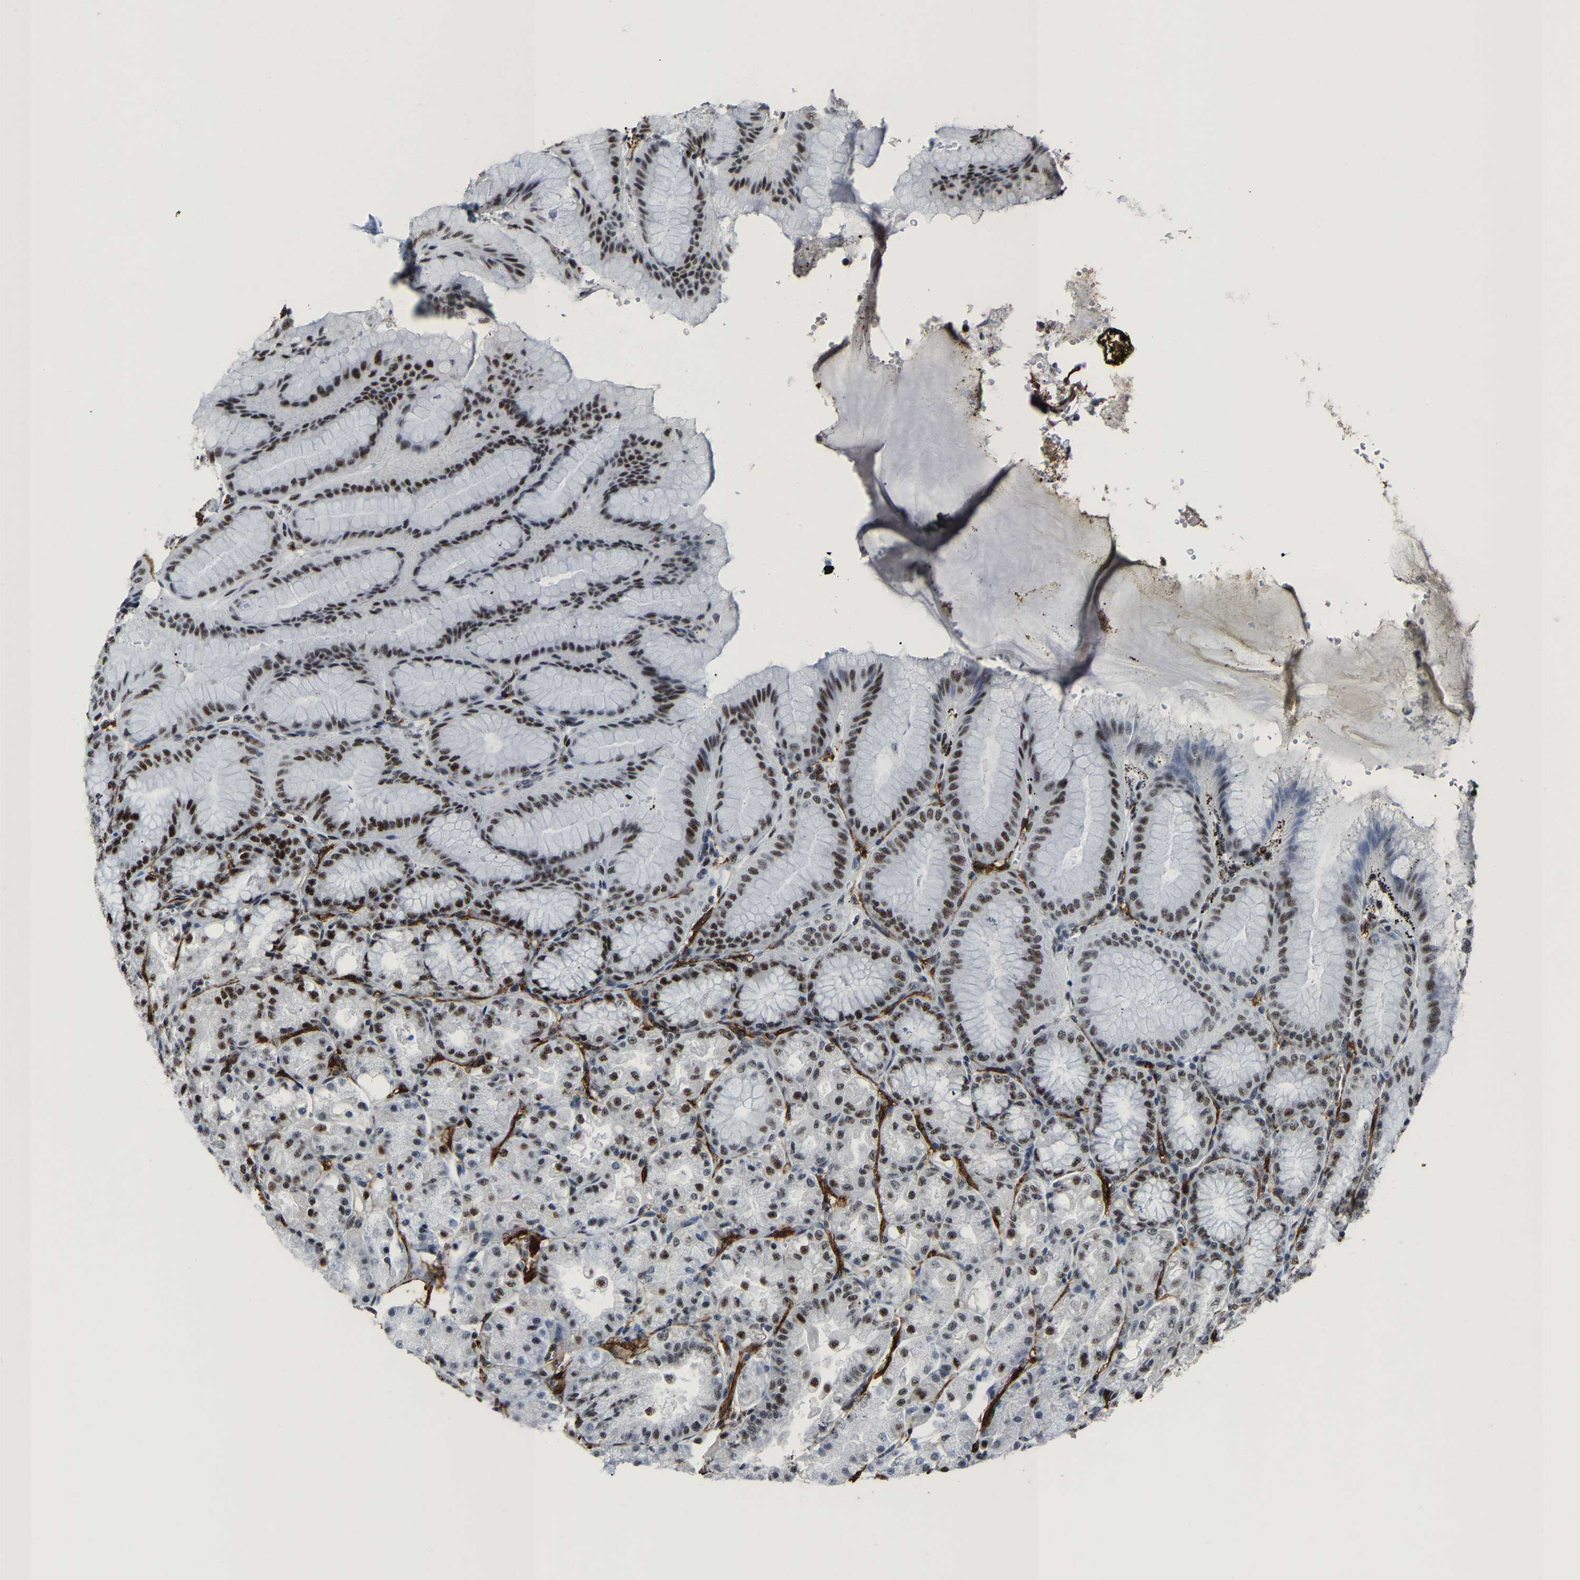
{"staining": {"intensity": "strong", "quantity": ">75%", "location": "nuclear"}, "tissue": "stomach", "cell_type": "Glandular cells", "image_type": "normal", "snomed": [{"axis": "morphology", "description": "Normal tissue, NOS"}, {"axis": "topography", "description": "Stomach, lower"}], "caption": "Stomach stained with DAB (3,3'-diaminobenzidine) IHC displays high levels of strong nuclear staining in about >75% of glandular cells. (Stains: DAB (3,3'-diaminobenzidine) in brown, nuclei in blue, Microscopy: brightfield microscopy at high magnification).", "gene": "DDX5", "patient": {"sex": "male", "age": 71}}